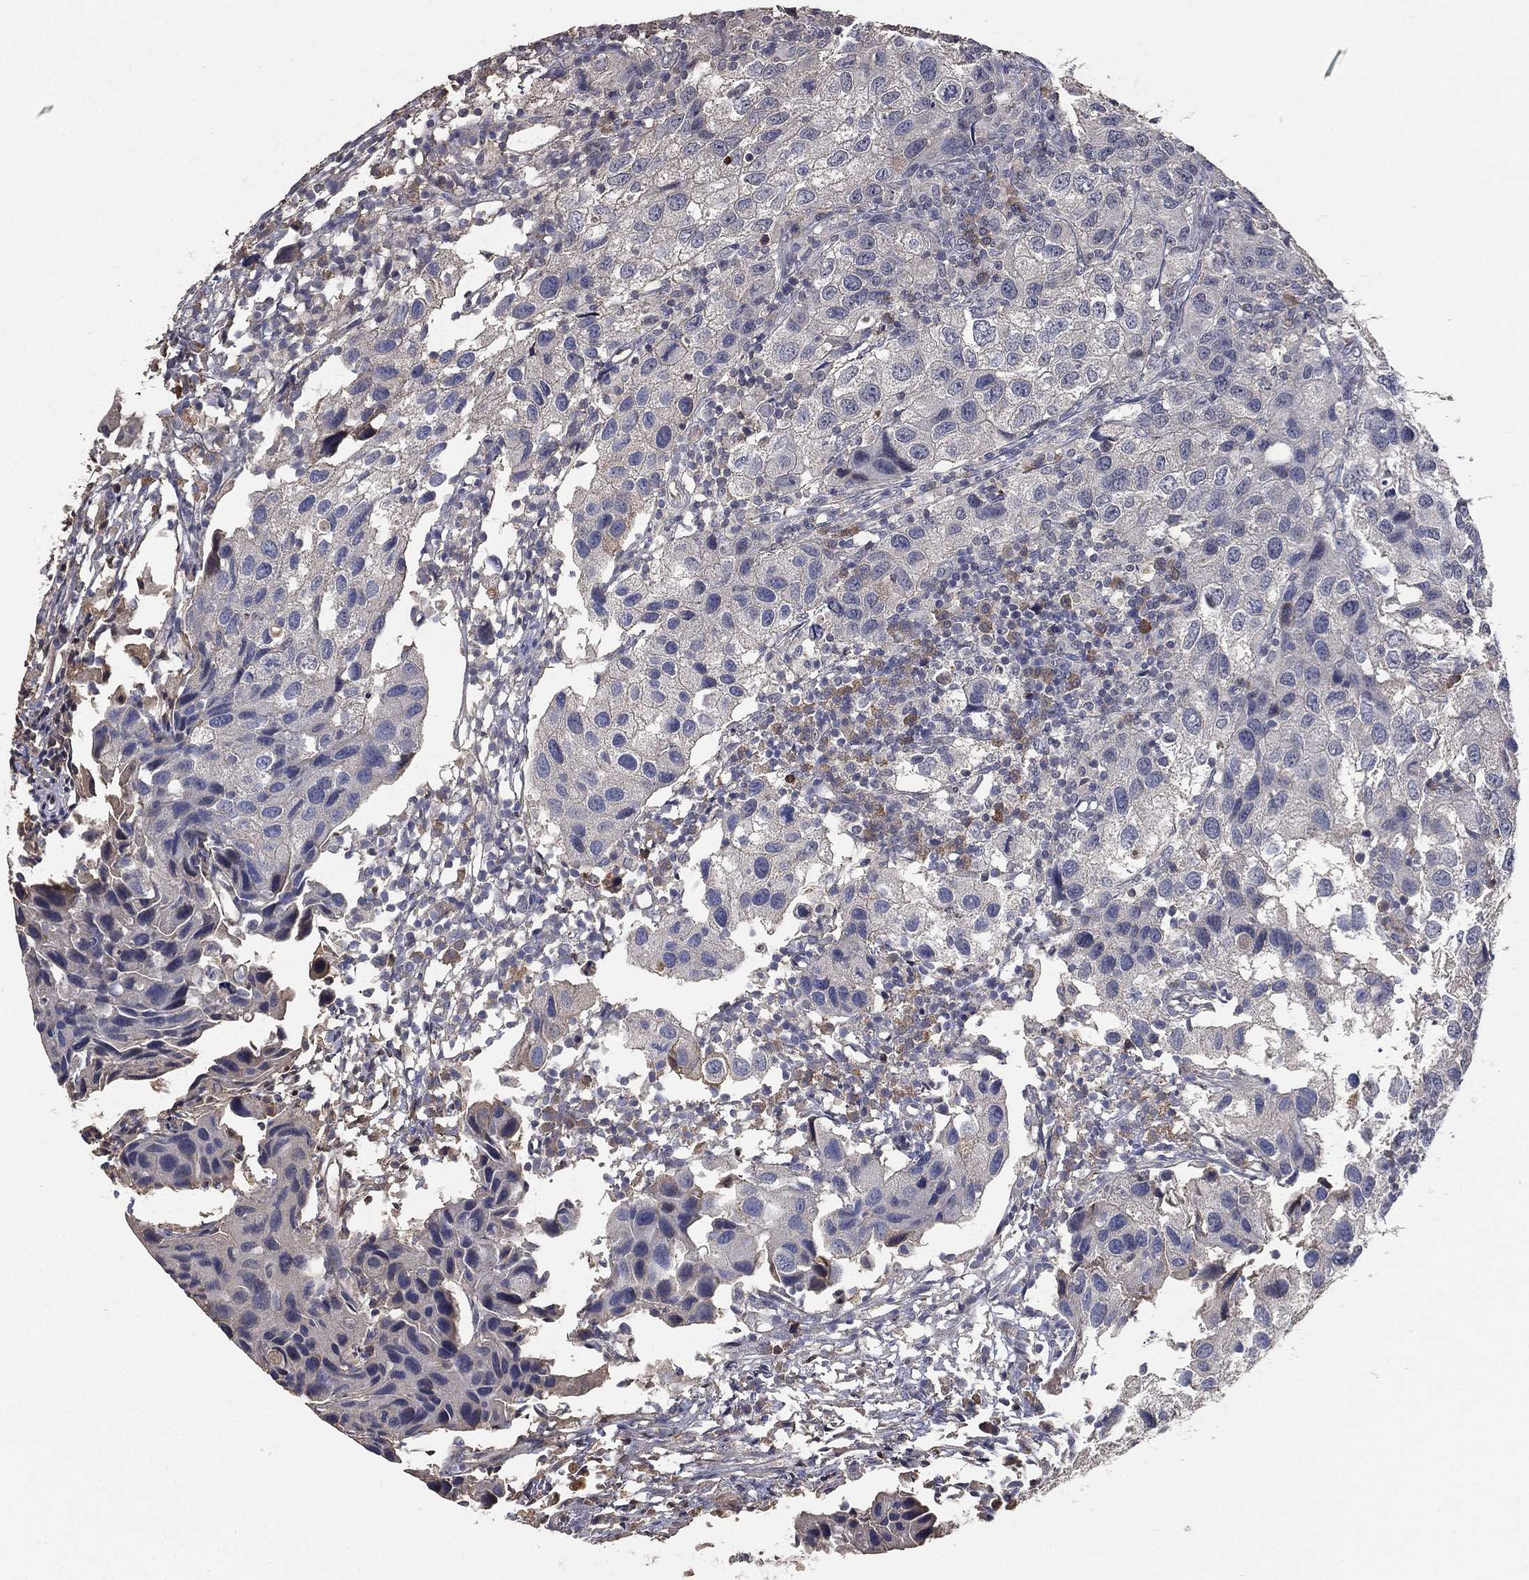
{"staining": {"intensity": "negative", "quantity": "none", "location": "none"}, "tissue": "urothelial cancer", "cell_type": "Tumor cells", "image_type": "cancer", "snomed": [{"axis": "morphology", "description": "Urothelial carcinoma, High grade"}, {"axis": "topography", "description": "Urinary bladder"}], "caption": "A micrograph of urothelial cancer stained for a protein displays no brown staining in tumor cells. (Stains: DAB immunohistochemistry (IHC) with hematoxylin counter stain, Microscopy: brightfield microscopy at high magnification).", "gene": "SNAP25", "patient": {"sex": "male", "age": 79}}